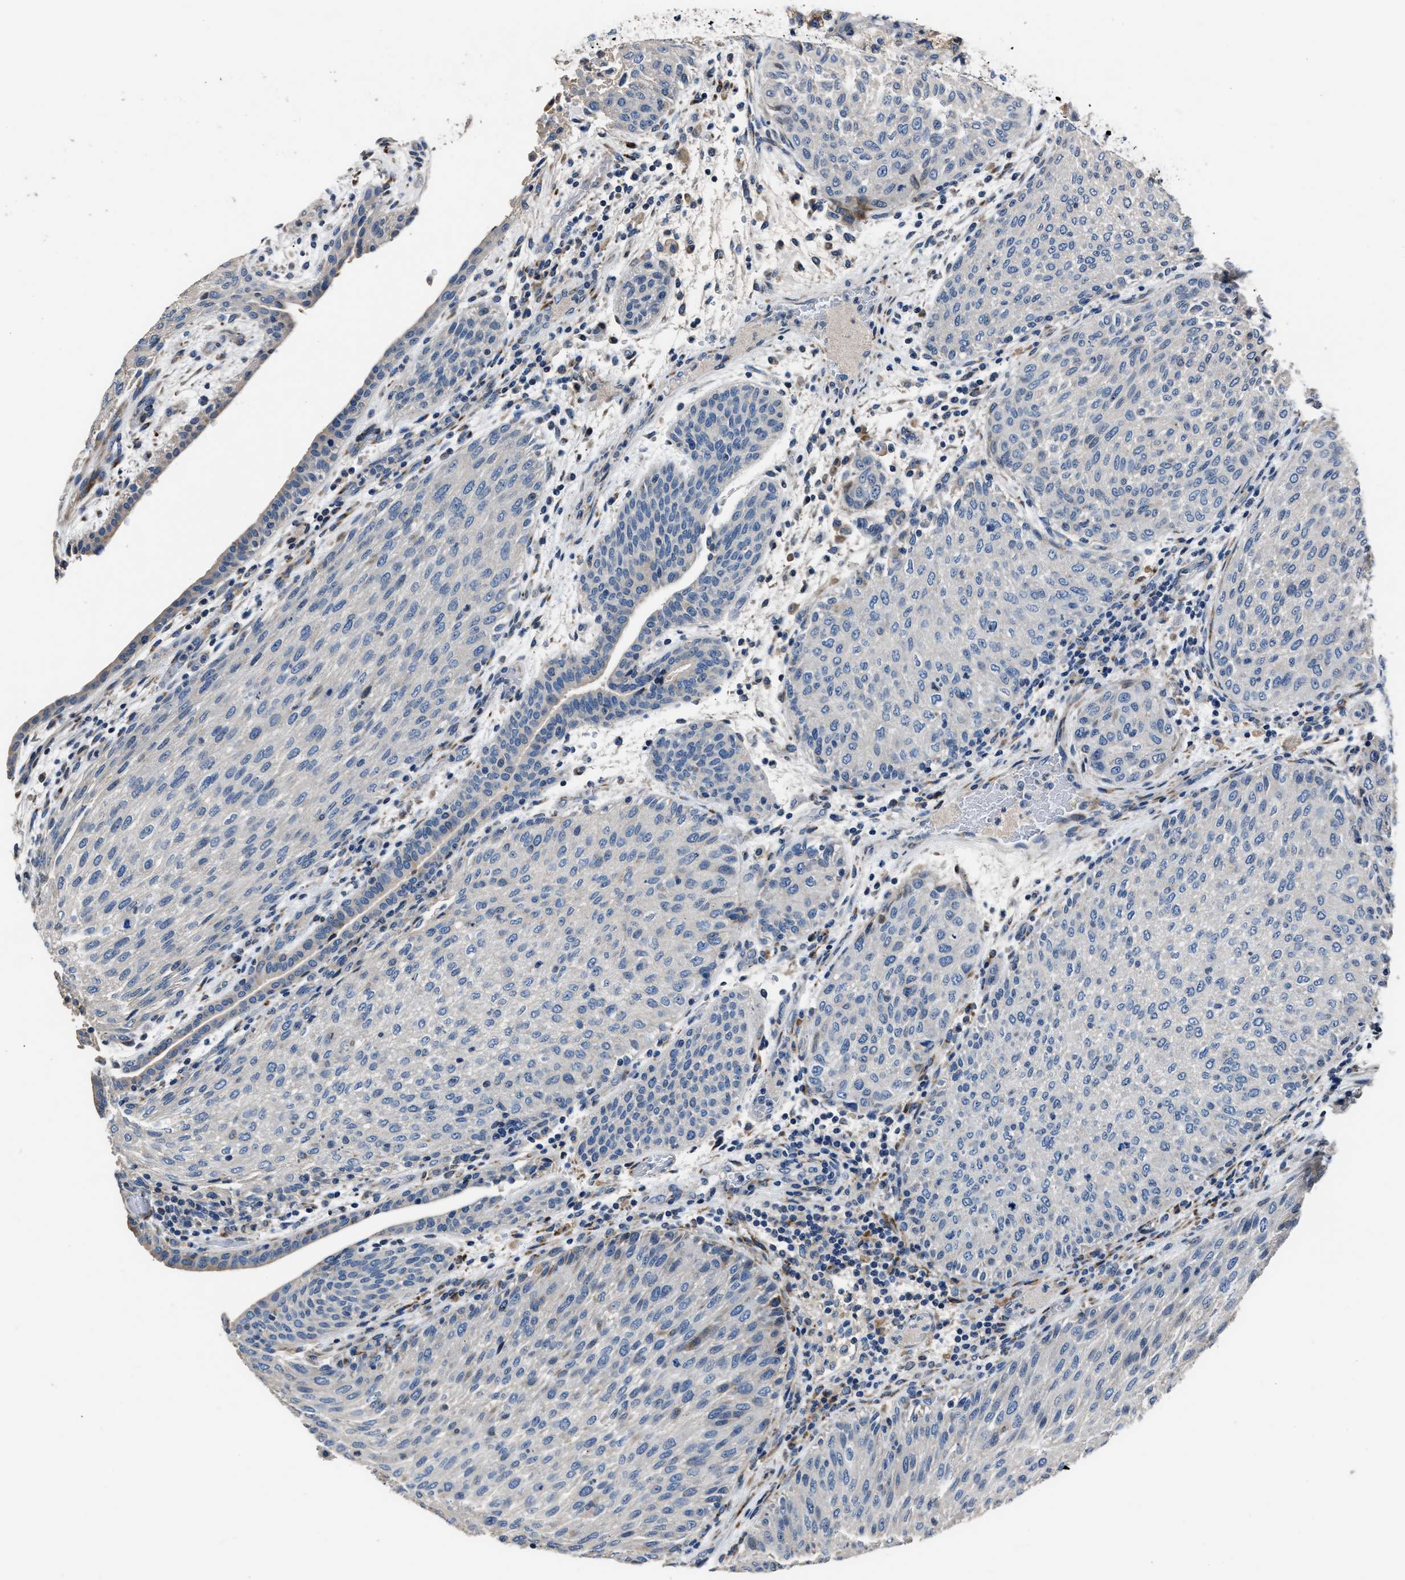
{"staining": {"intensity": "weak", "quantity": "<25%", "location": "cytoplasmic/membranous"}, "tissue": "urothelial cancer", "cell_type": "Tumor cells", "image_type": "cancer", "snomed": [{"axis": "morphology", "description": "Urothelial carcinoma, Low grade"}, {"axis": "morphology", "description": "Urothelial carcinoma, High grade"}, {"axis": "topography", "description": "Urinary bladder"}], "caption": "Immunohistochemistry histopathology image of neoplastic tissue: urothelial cancer stained with DAB displays no significant protein positivity in tumor cells.", "gene": "DNAJC24", "patient": {"sex": "male", "age": 35}}